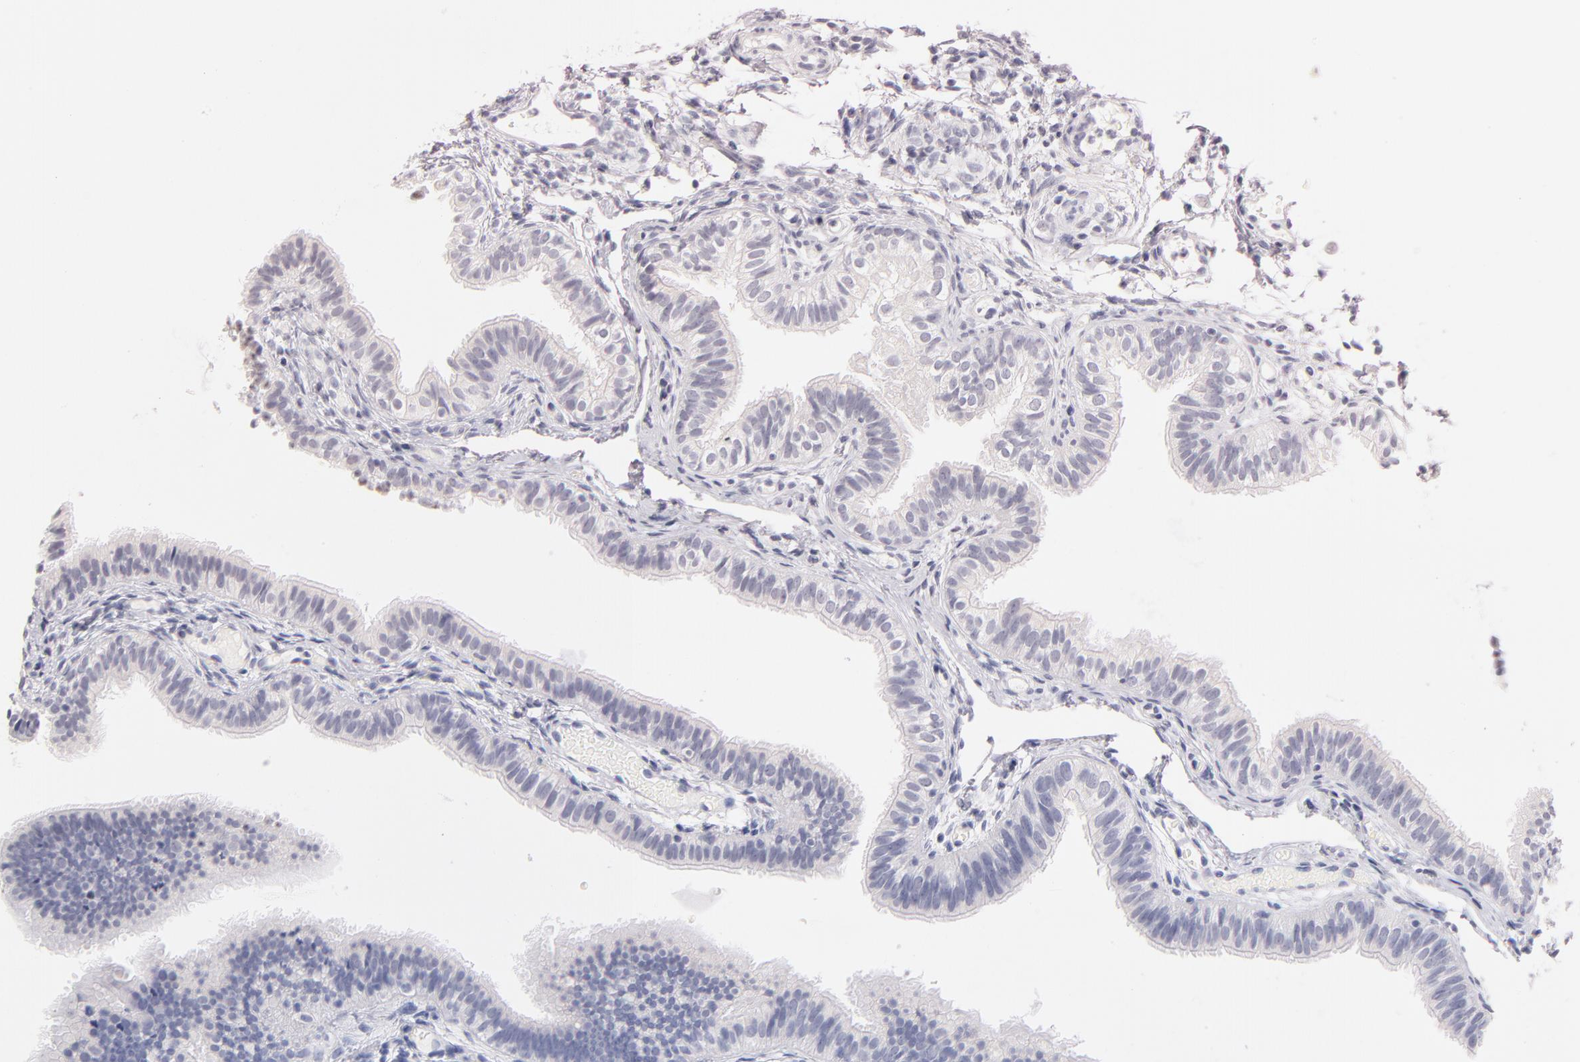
{"staining": {"intensity": "negative", "quantity": "none", "location": "none"}, "tissue": "fallopian tube", "cell_type": "Glandular cells", "image_type": "normal", "snomed": [{"axis": "morphology", "description": "Normal tissue, NOS"}, {"axis": "morphology", "description": "Dermoid, NOS"}, {"axis": "topography", "description": "Fallopian tube"}], "caption": "Glandular cells show no significant positivity in unremarkable fallopian tube.", "gene": "KHNYN", "patient": {"sex": "female", "age": 33}}